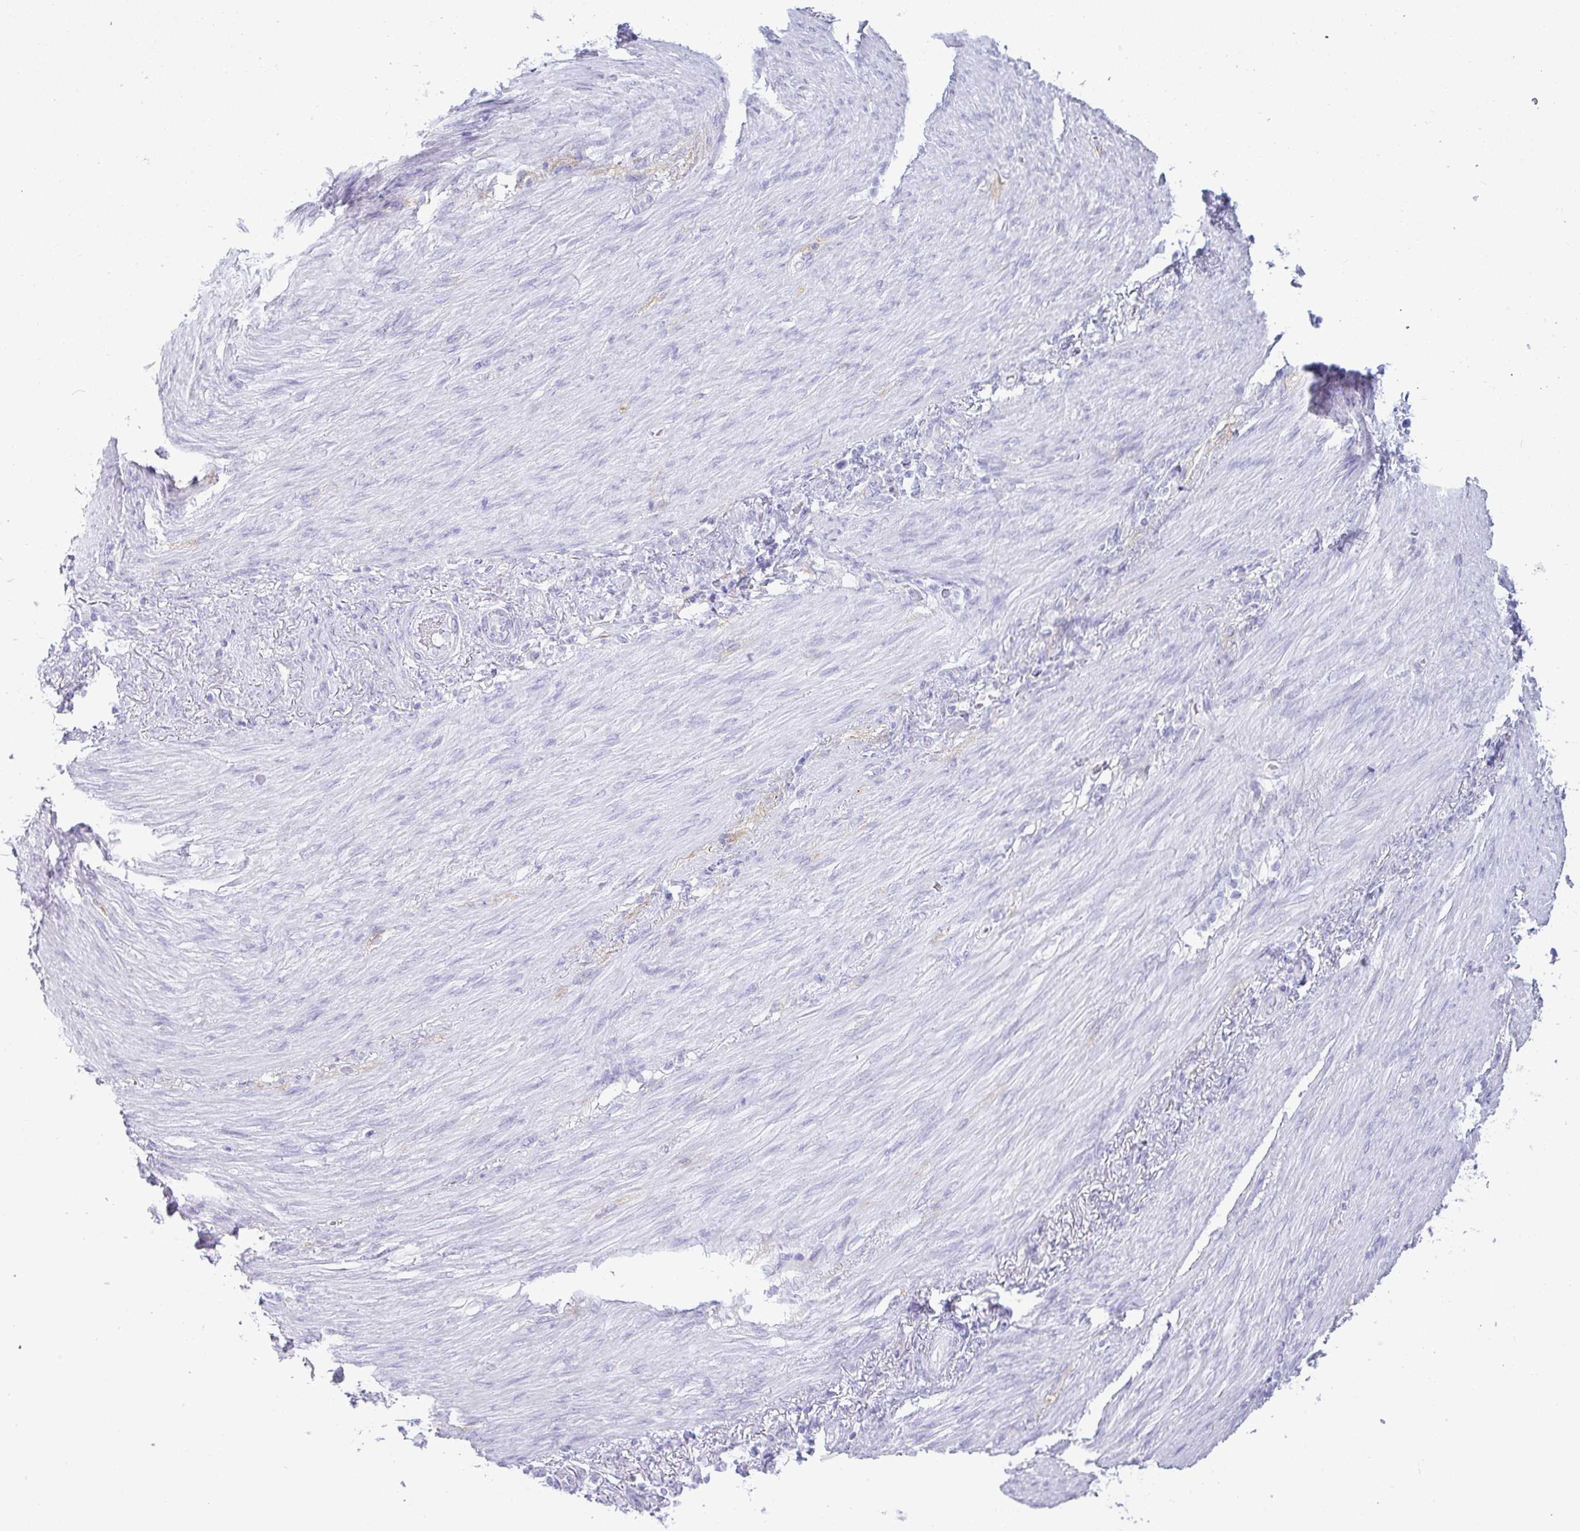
{"staining": {"intensity": "negative", "quantity": "none", "location": "none"}, "tissue": "stomach cancer", "cell_type": "Tumor cells", "image_type": "cancer", "snomed": [{"axis": "morphology", "description": "Adenocarcinoma, NOS"}, {"axis": "topography", "description": "Stomach"}], "caption": "This is an immunohistochemistry (IHC) micrograph of human stomach adenocarcinoma. There is no positivity in tumor cells.", "gene": "RASL10A", "patient": {"sex": "female", "age": 79}}